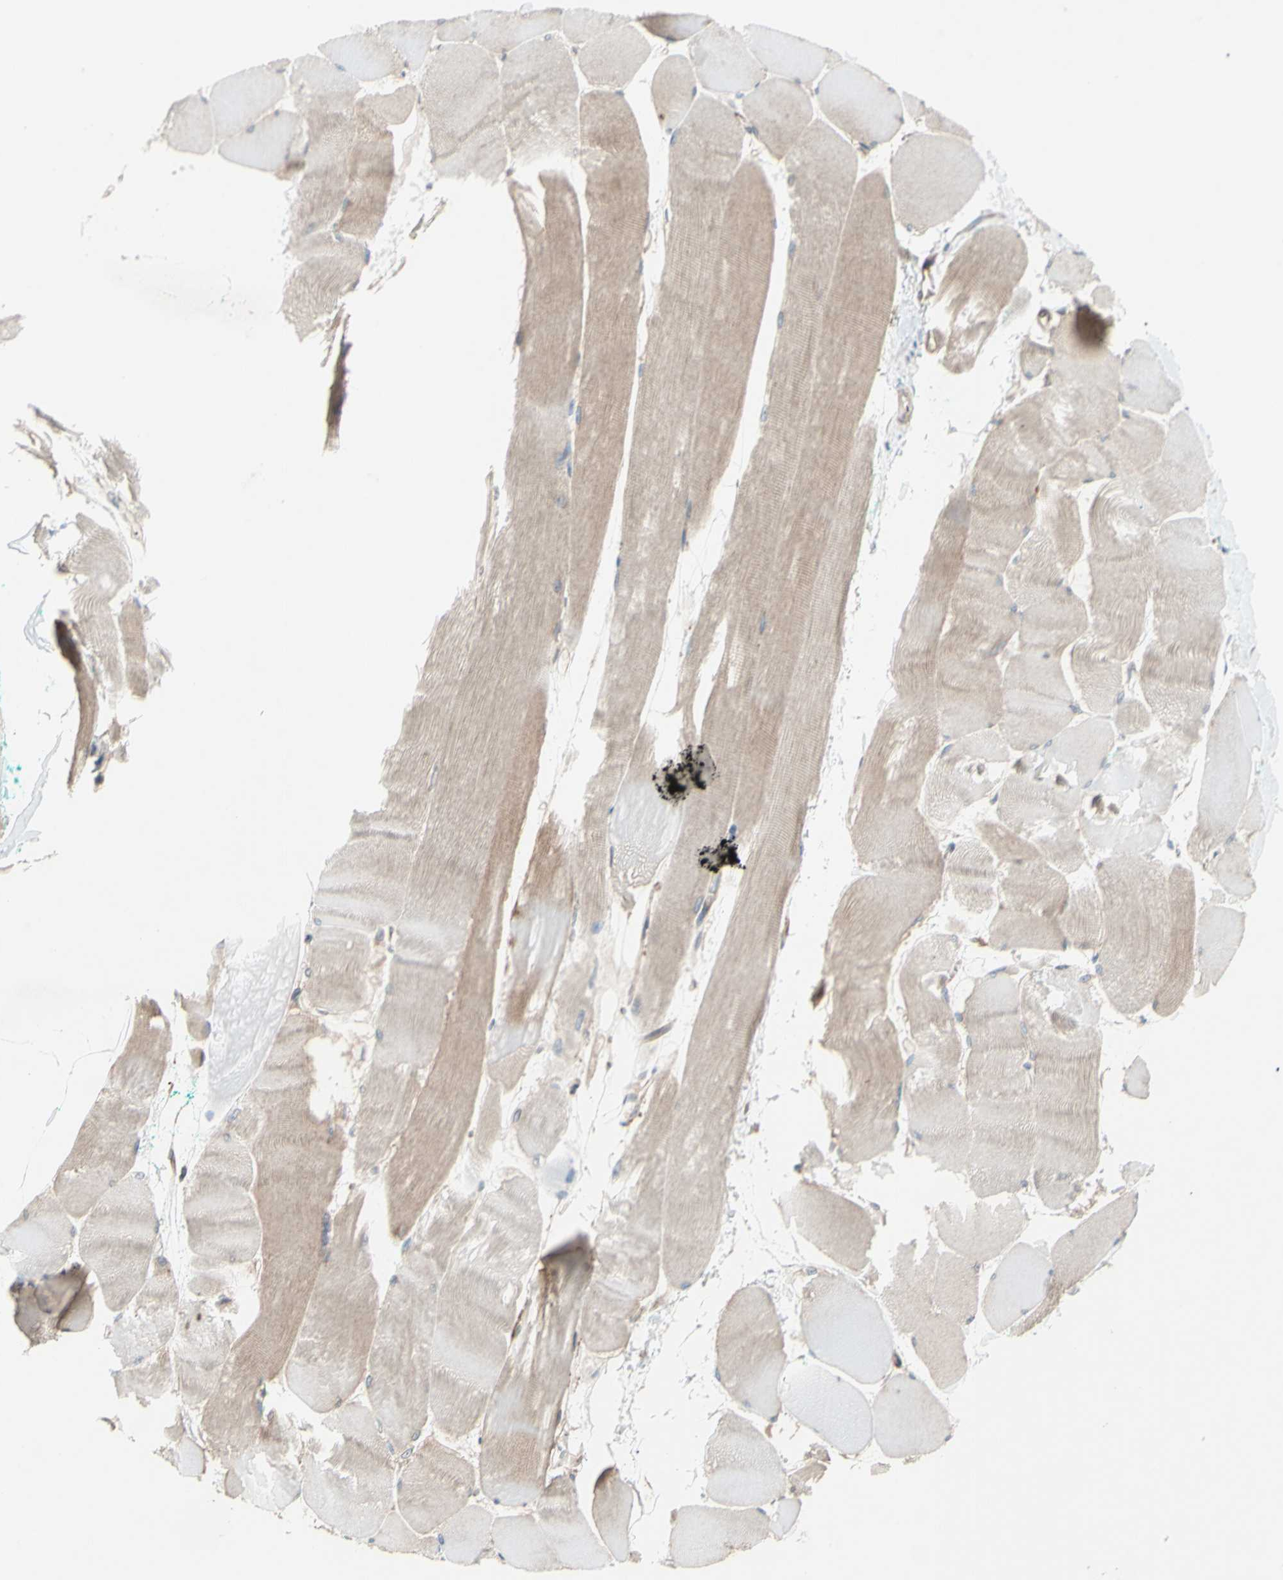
{"staining": {"intensity": "weak", "quantity": ">75%", "location": "cytoplasmic/membranous"}, "tissue": "skeletal muscle", "cell_type": "Myocytes", "image_type": "normal", "snomed": [{"axis": "morphology", "description": "Normal tissue, NOS"}, {"axis": "morphology", "description": "Squamous cell carcinoma, NOS"}, {"axis": "topography", "description": "Skeletal muscle"}], "caption": "Protein expression analysis of benign human skeletal muscle reveals weak cytoplasmic/membranous expression in about >75% of myocytes.", "gene": "DYNLRB1", "patient": {"sex": "male", "age": 51}}